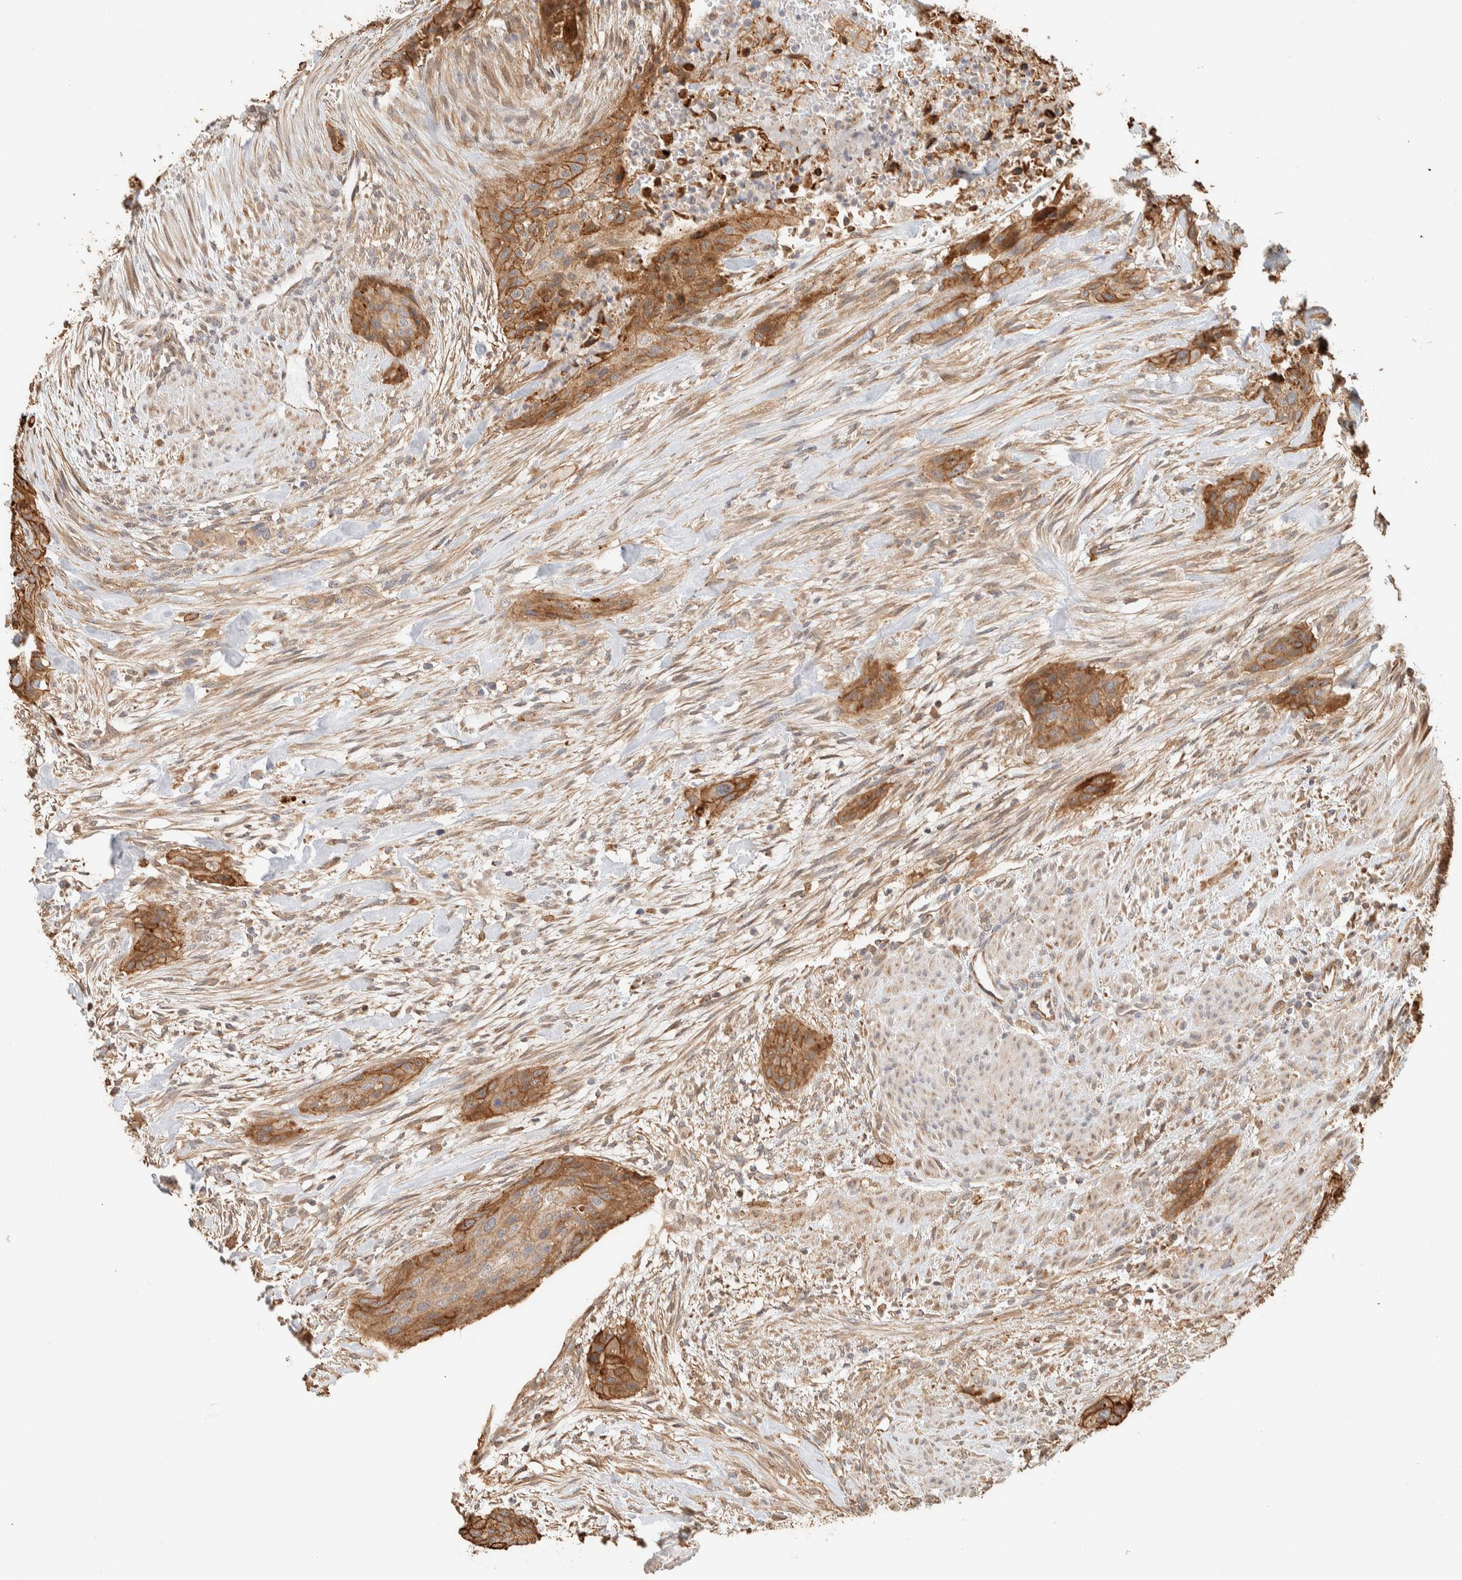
{"staining": {"intensity": "moderate", "quantity": ">75%", "location": "cytoplasmic/membranous"}, "tissue": "urothelial cancer", "cell_type": "Tumor cells", "image_type": "cancer", "snomed": [{"axis": "morphology", "description": "Urothelial carcinoma, High grade"}, {"axis": "topography", "description": "Urinary bladder"}], "caption": "The photomicrograph exhibits immunohistochemical staining of urothelial cancer. There is moderate cytoplasmic/membranous expression is identified in approximately >75% of tumor cells. The protein of interest is stained brown, and the nuclei are stained in blue (DAB IHC with brightfield microscopy, high magnification).", "gene": "KIF9", "patient": {"sex": "male", "age": 35}}